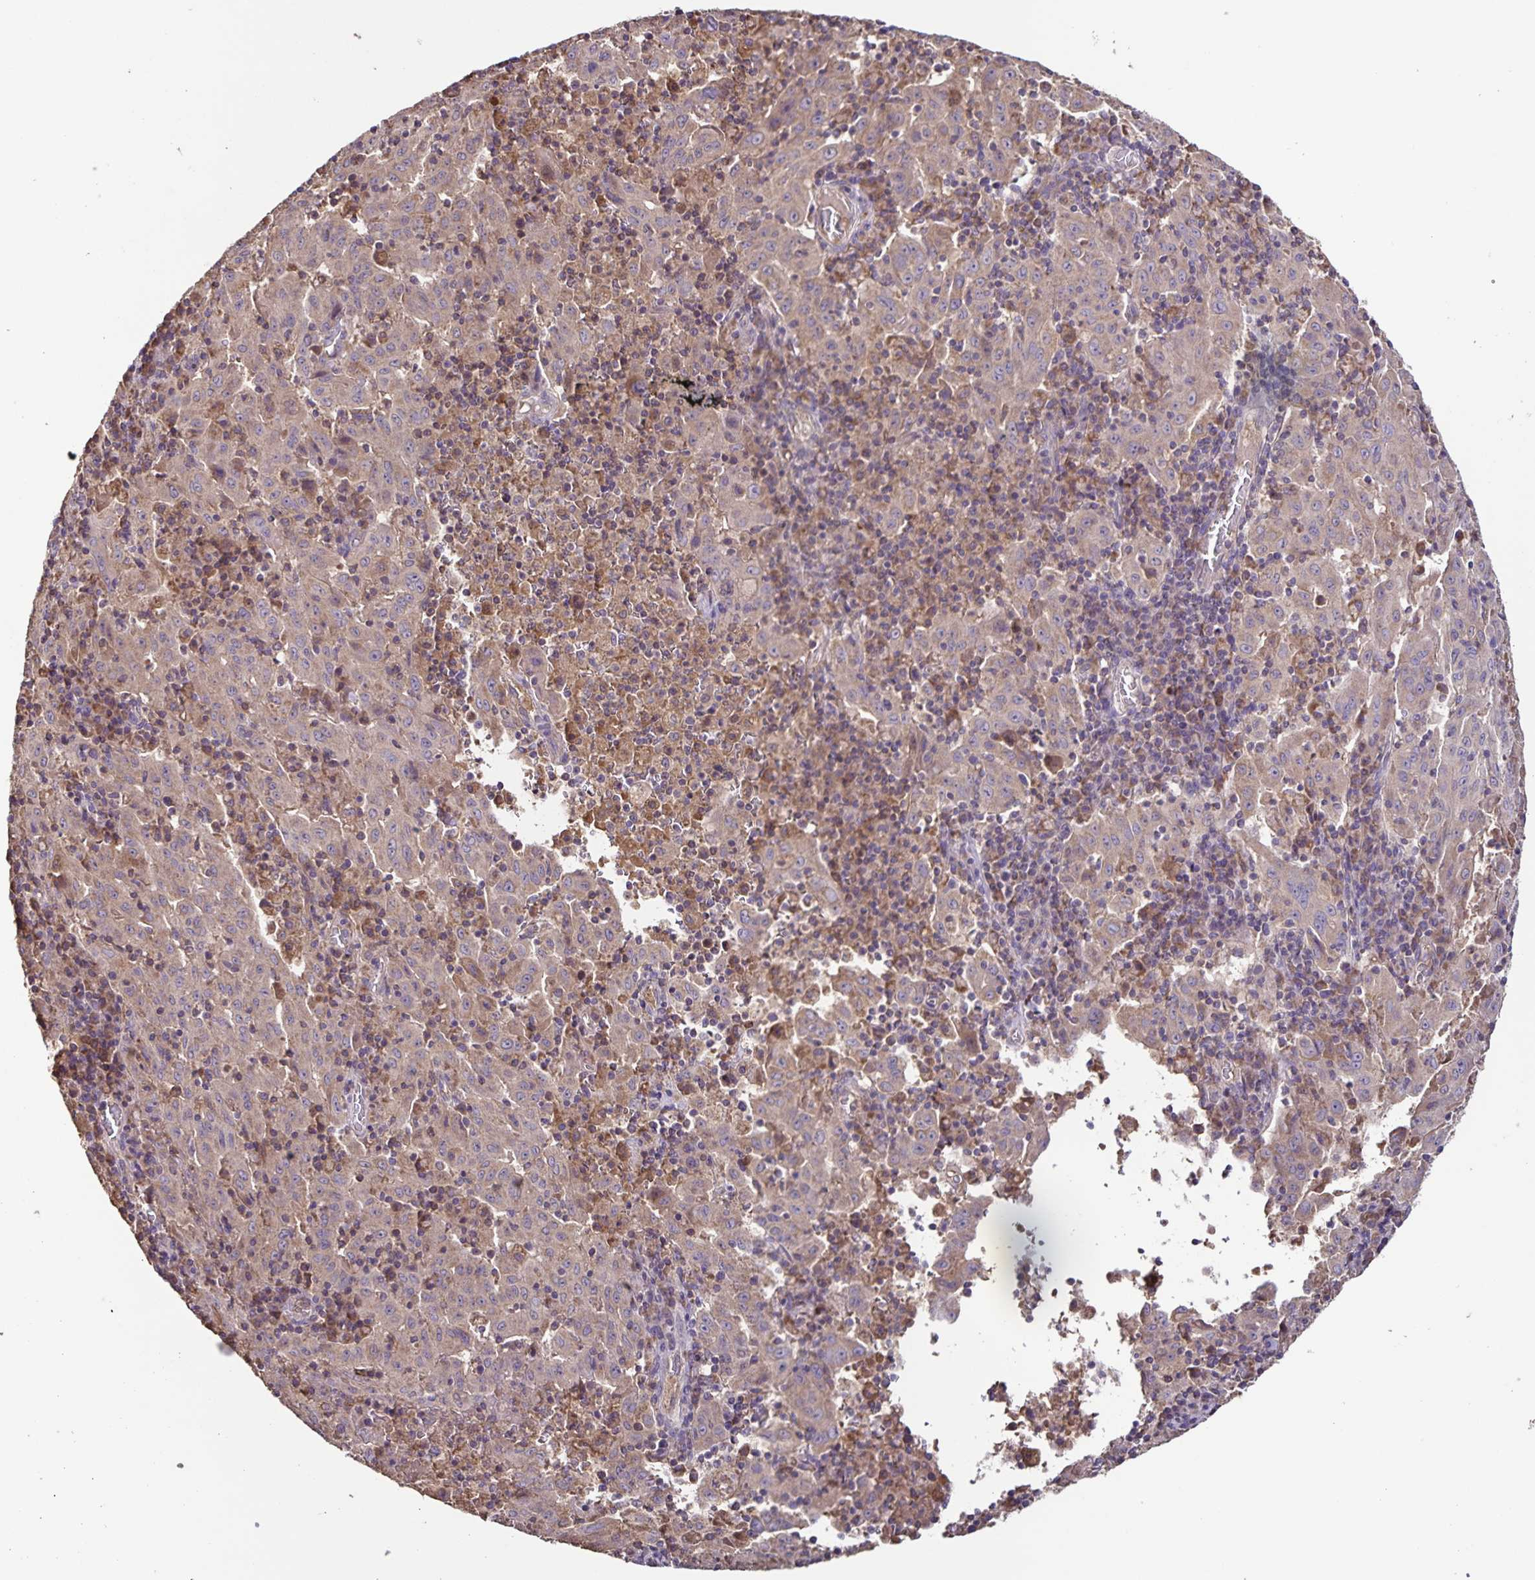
{"staining": {"intensity": "weak", "quantity": "25%-75%", "location": "cytoplasmic/membranous"}, "tissue": "pancreatic cancer", "cell_type": "Tumor cells", "image_type": "cancer", "snomed": [{"axis": "morphology", "description": "Adenocarcinoma, NOS"}, {"axis": "topography", "description": "Pancreas"}], "caption": "Adenocarcinoma (pancreatic) tissue shows weak cytoplasmic/membranous staining in about 25%-75% of tumor cells", "gene": "MAN1A1", "patient": {"sex": "male", "age": 63}}